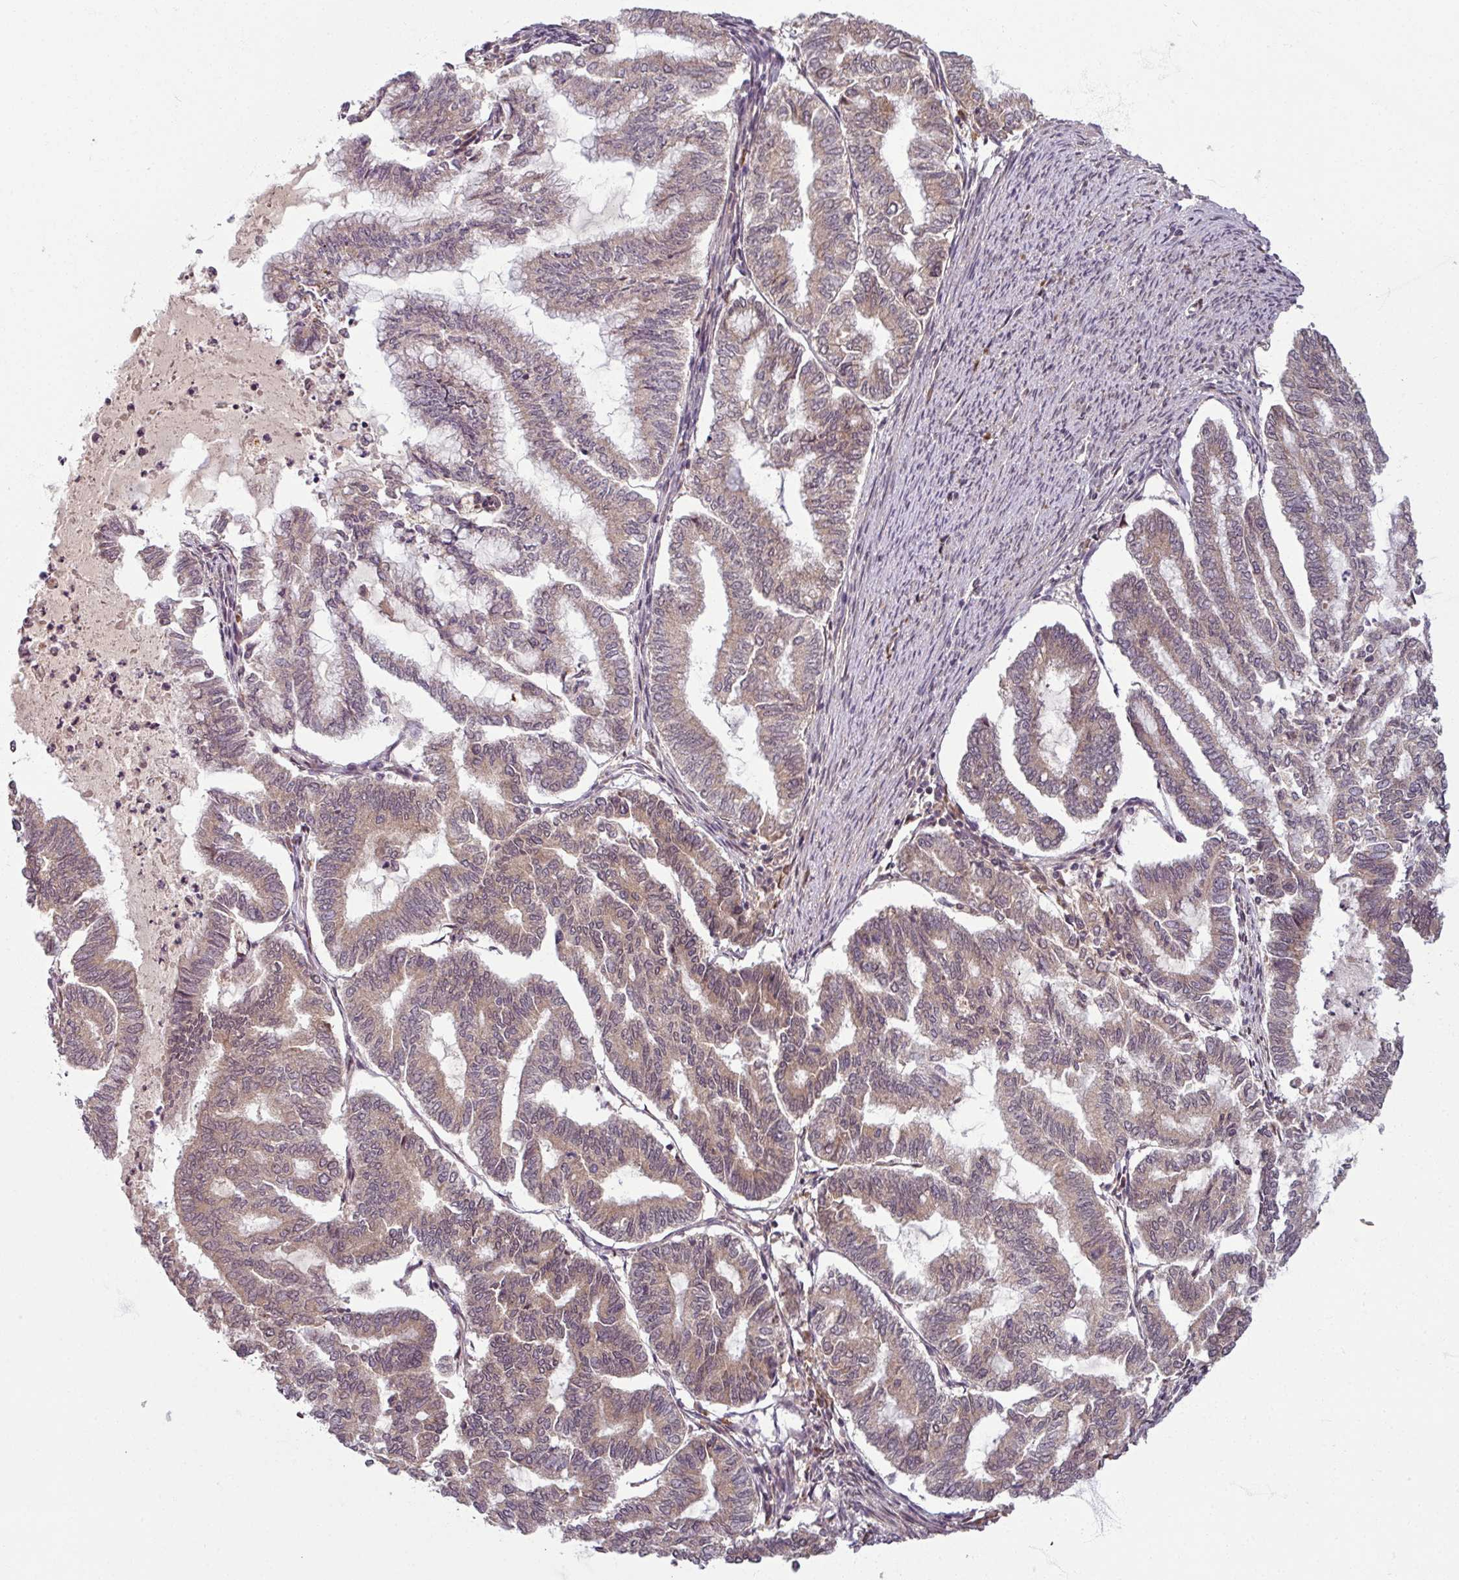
{"staining": {"intensity": "weak", "quantity": "25%-75%", "location": "cytoplasmic/membranous"}, "tissue": "endometrial cancer", "cell_type": "Tumor cells", "image_type": "cancer", "snomed": [{"axis": "morphology", "description": "Adenocarcinoma, NOS"}, {"axis": "topography", "description": "Endometrium"}], "caption": "High-magnification brightfield microscopy of endometrial cancer stained with DAB (brown) and counterstained with hematoxylin (blue). tumor cells exhibit weak cytoplasmic/membranous staining is seen in approximately25%-75% of cells.", "gene": "POLR2G", "patient": {"sex": "female", "age": 79}}